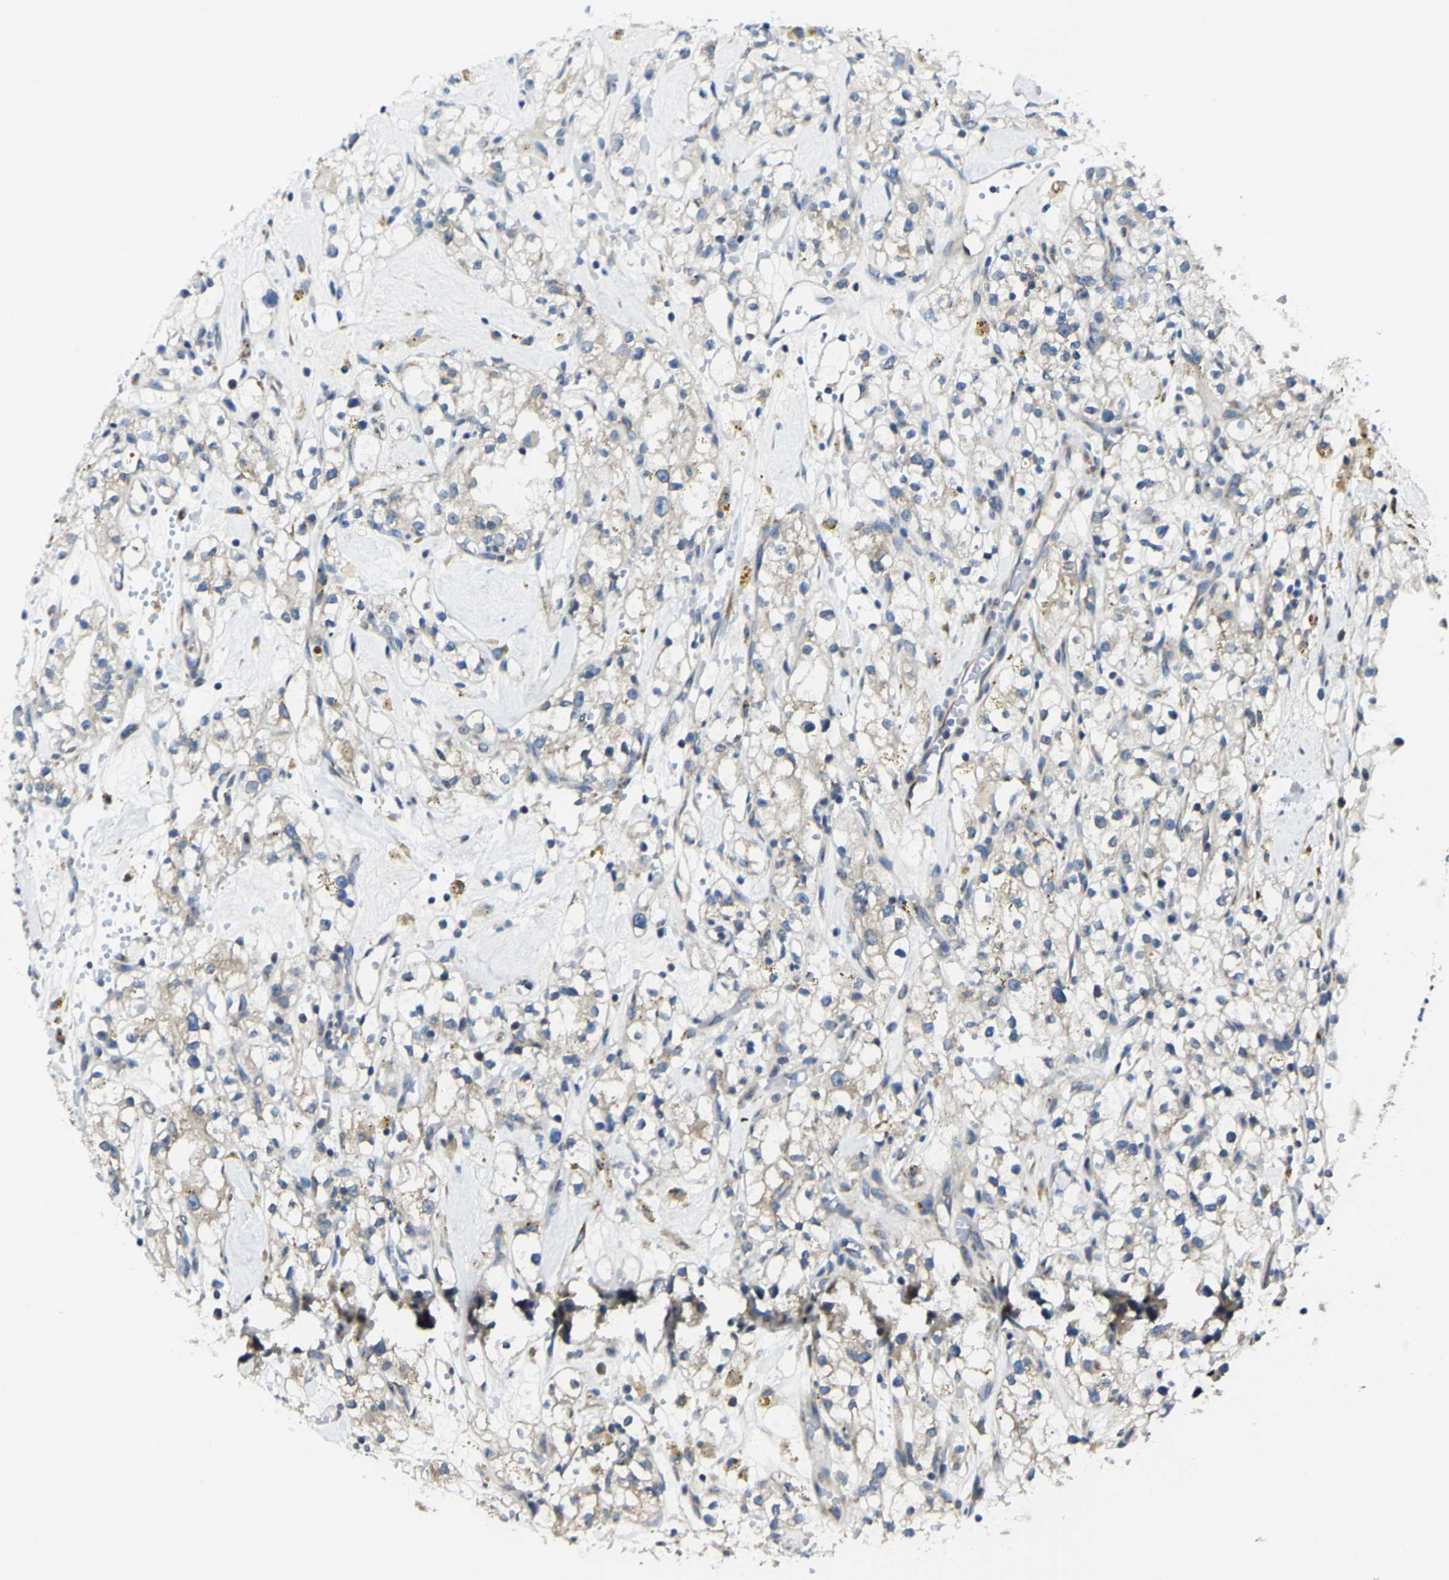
{"staining": {"intensity": "weak", "quantity": "<25%", "location": "cytoplasmic/membranous"}, "tissue": "renal cancer", "cell_type": "Tumor cells", "image_type": "cancer", "snomed": [{"axis": "morphology", "description": "Adenocarcinoma, NOS"}, {"axis": "topography", "description": "Kidney"}], "caption": "Renal adenocarcinoma stained for a protein using IHC demonstrates no staining tumor cells.", "gene": "G3BP2", "patient": {"sex": "male", "age": 56}}